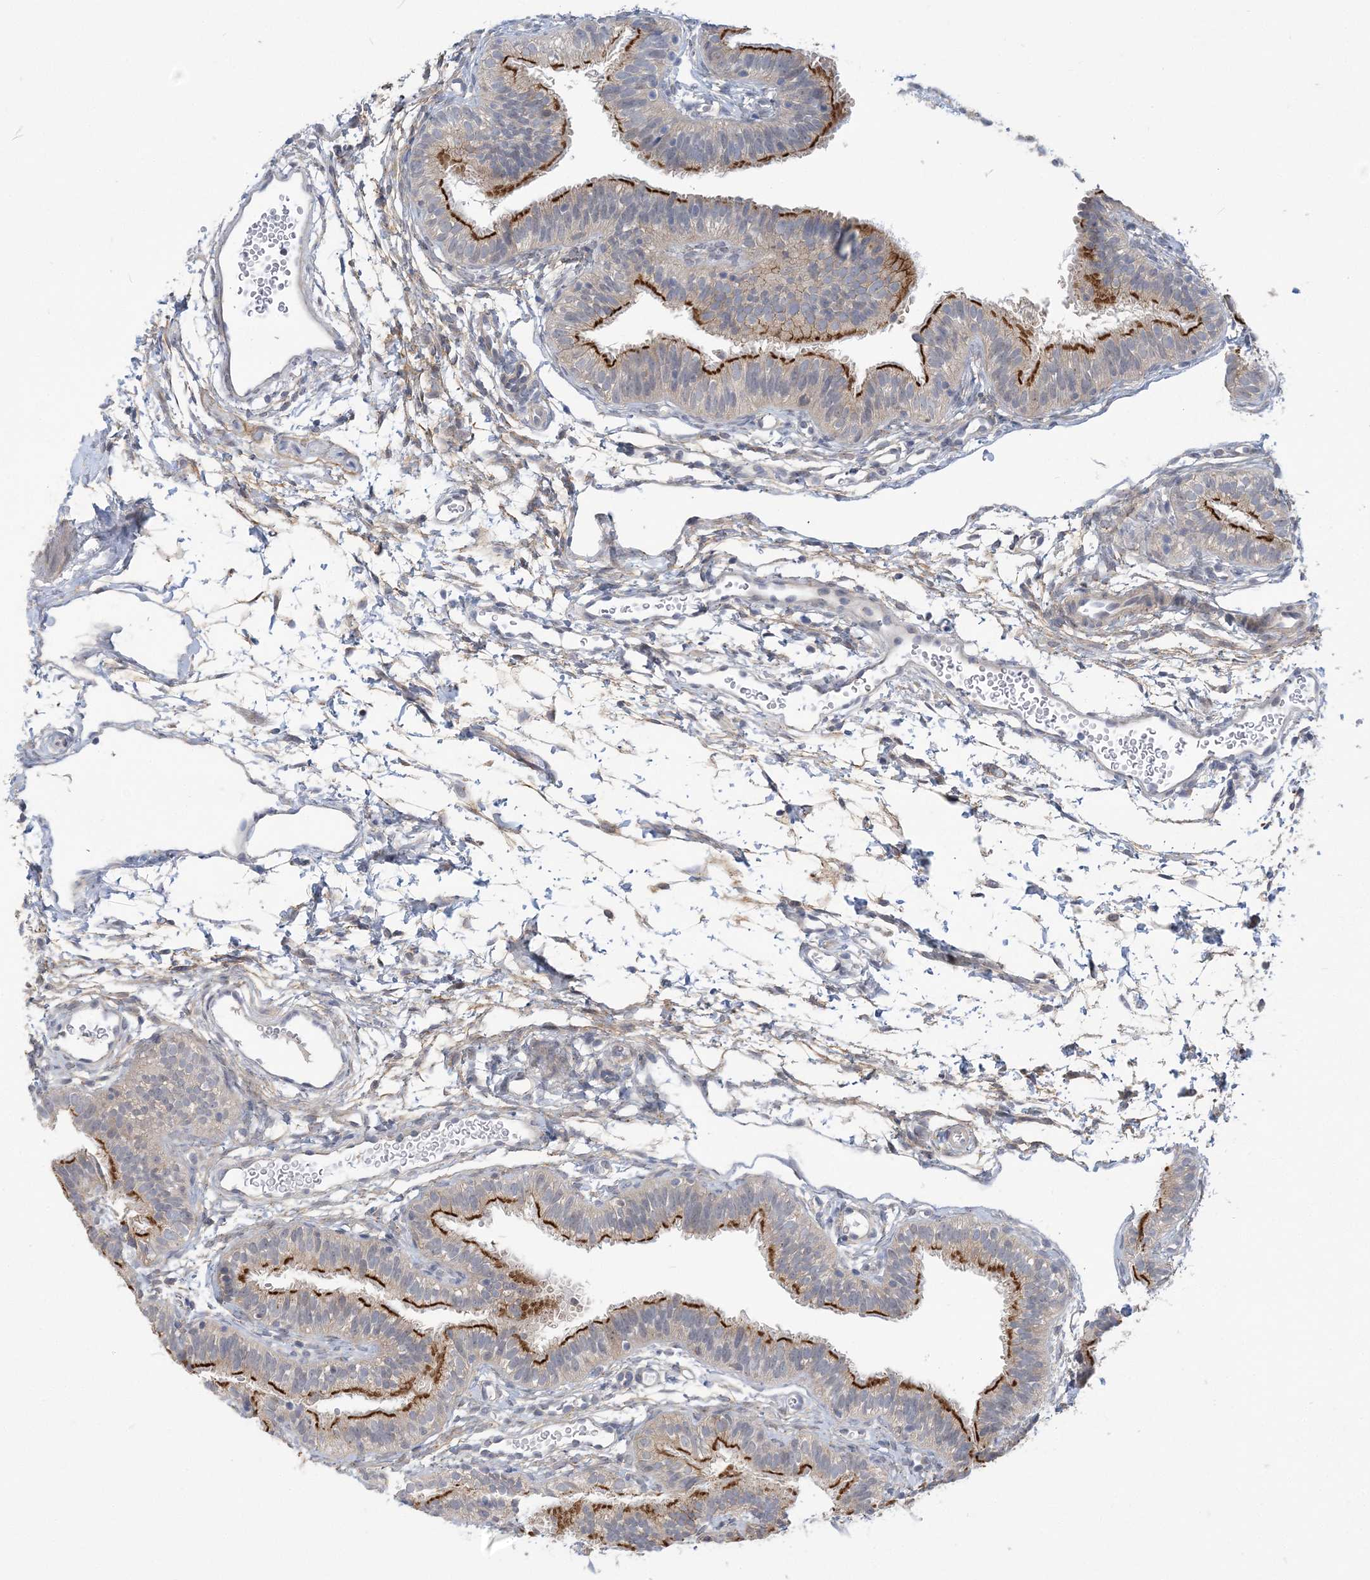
{"staining": {"intensity": "moderate", "quantity": "25%-75%", "location": "cytoplasmic/membranous"}, "tissue": "fallopian tube", "cell_type": "Glandular cells", "image_type": "normal", "snomed": [{"axis": "morphology", "description": "Normal tissue, NOS"}, {"axis": "topography", "description": "Fallopian tube"}], "caption": "Immunohistochemistry (IHC) (DAB (3,3'-diaminobenzidine)) staining of benign fallopian tube displays moderate cytoplasmic/membranous protein staining in approximately 25%-75% of glandular cells.", "gene": "ANKRD35", "patient": {"sex": "female", "age": 35}}